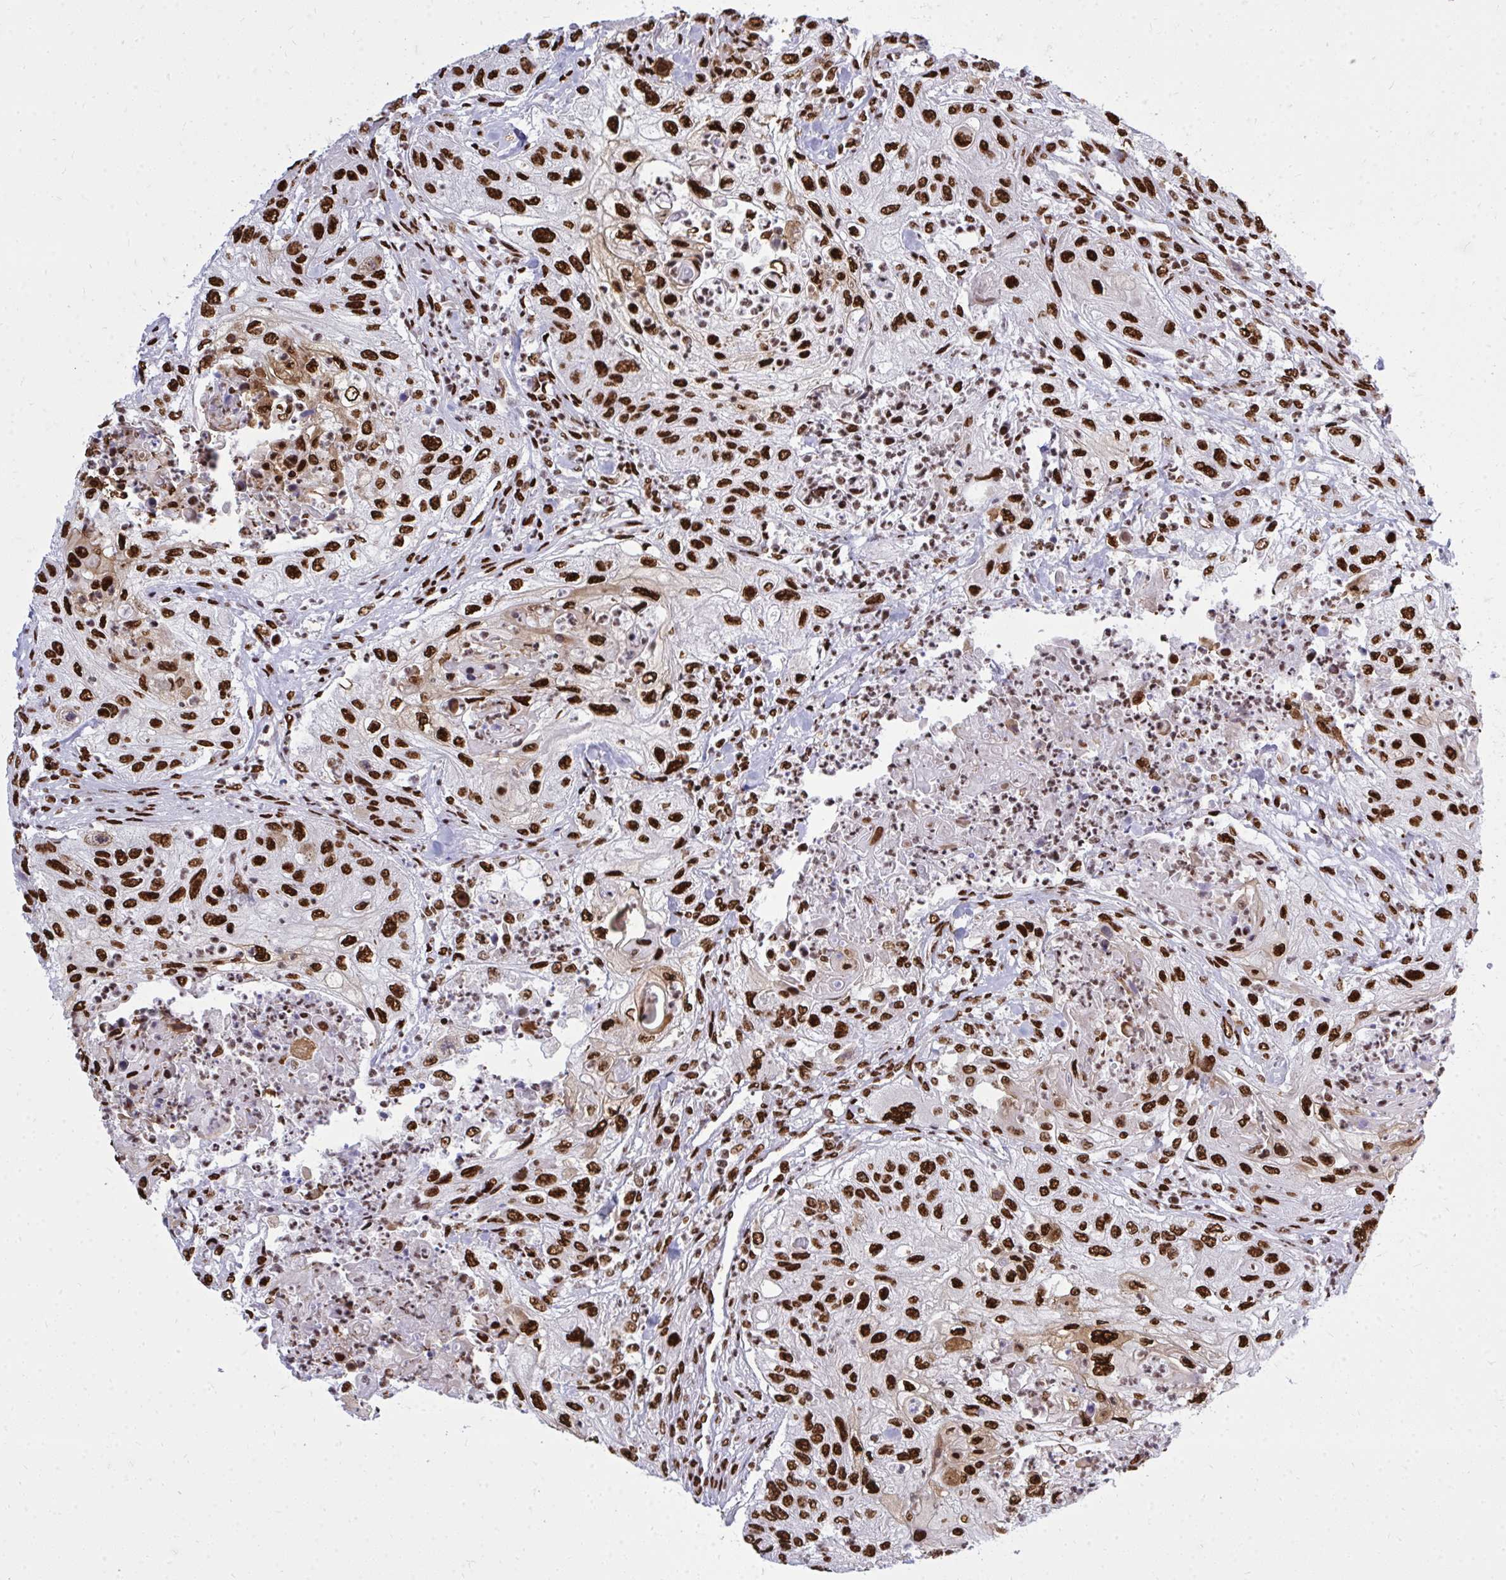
{"staining": {"intensity": "strong", "quantity": ">75%", "location": "nuclear"}, "tissue": "urothelial cancer", "cell_type": "Tumor cells", "image_type": "cancer", "snomed": [{"axis": "morphology", "description": "Urothelial carcinoma, High grade"}, {"axis": "topography", "description": "Urinary bladder"}], "caption": "Immunohistochemical staining of human urothelial cancer reveals strong nuclear protein expression in about >75% of tumor cells.", "gene": "TBL1Y", "patient": {"sex": "female", "age": 60}}